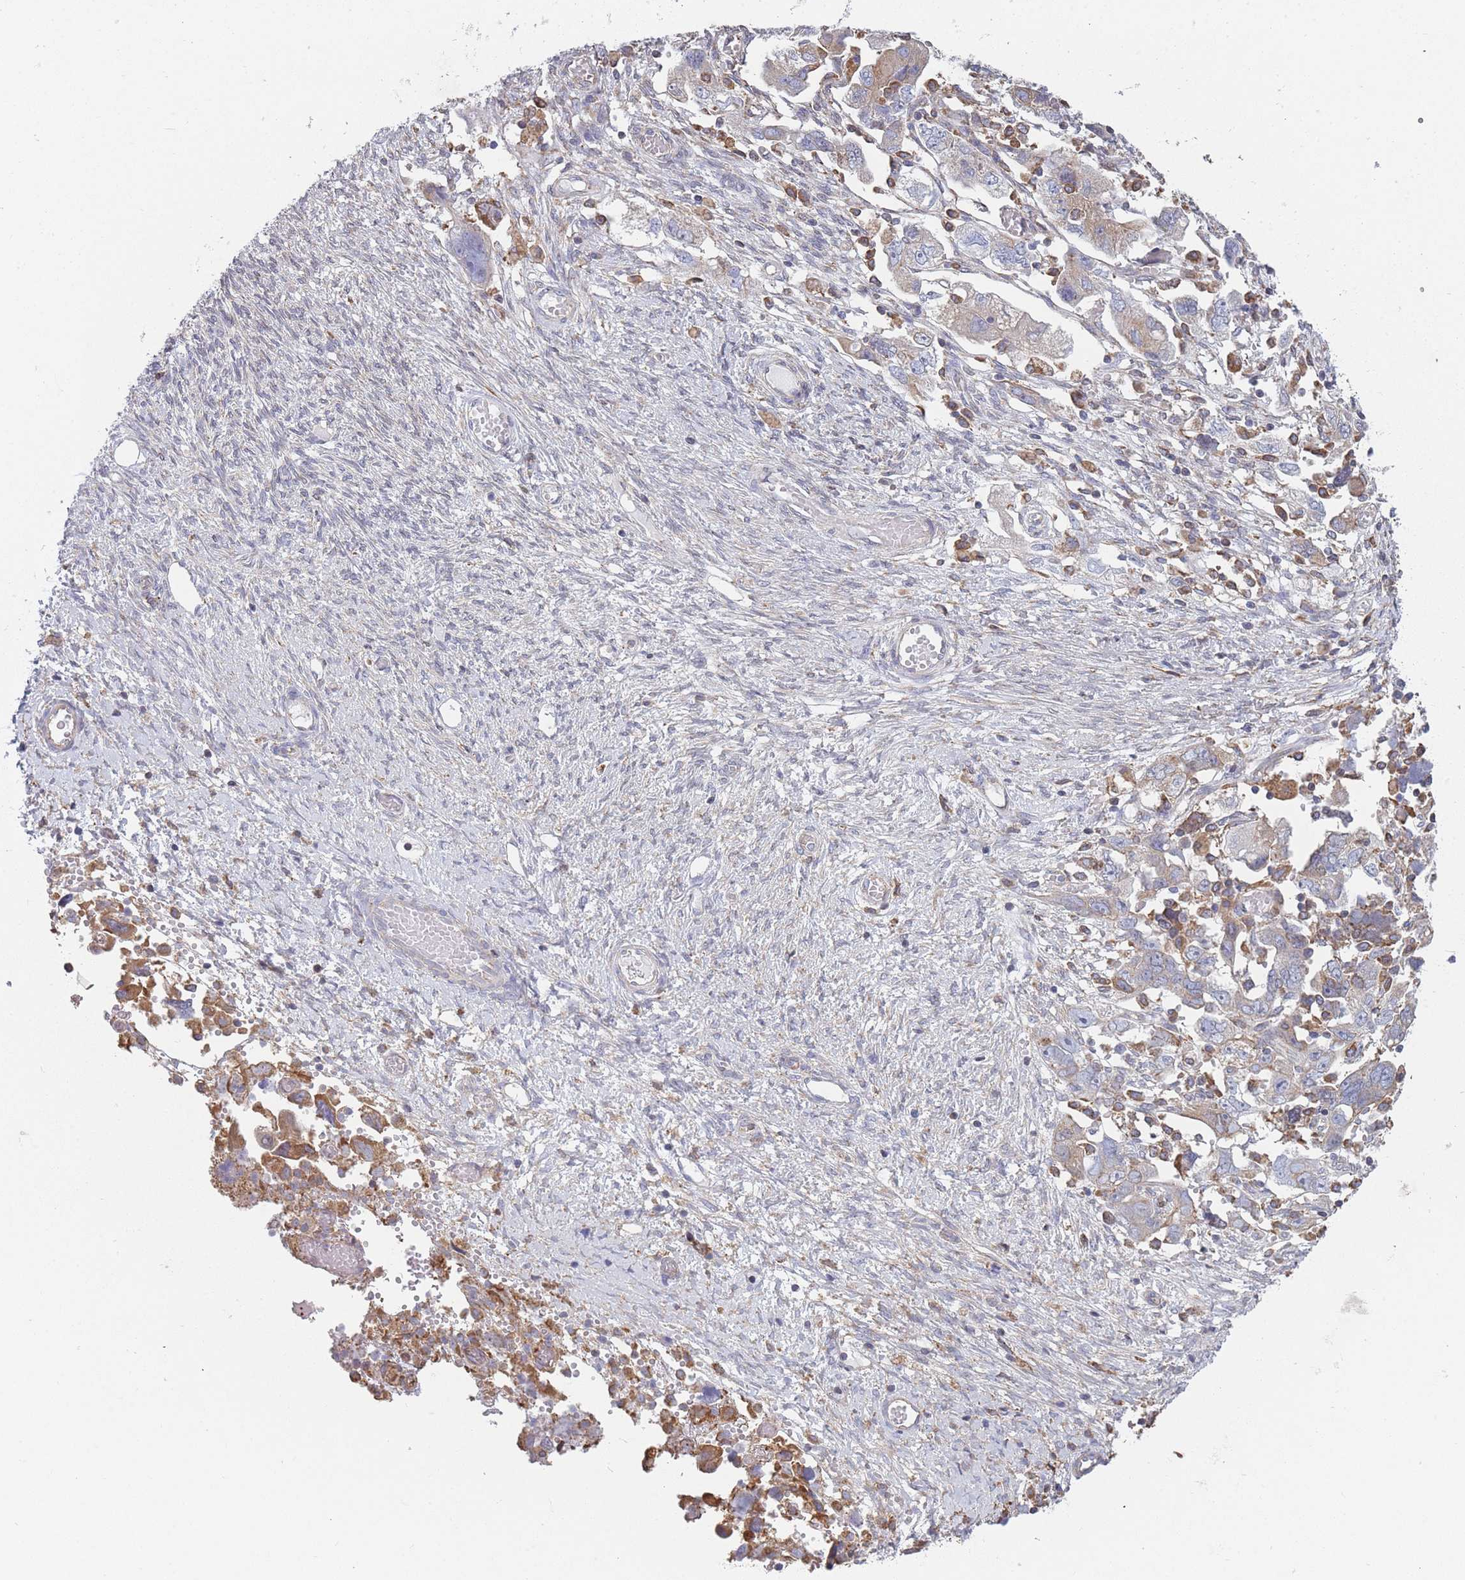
{"staining": {"intensity": "weak", "quantity": "<25%", "location": "cytoplasmic/membranous"}, "tissue": "ovarian cancer", "cell_type": "Tumor cells", "image_type": "cancer", "snomed": [{"axis": "morphology", "description": "Carcinoma, NOS"}, {"axis": "morphology", "description": "Cystadenocarcinoma, serous, NOS"}, {"axis": "topography", "description": "Ovary"}], "caption": "Ovarian cancer (serous cystadenocarcinoma) was stained to show a protein in brown. There is no significant expression in tumor cells.", "gene": "OR7C2", "patient": {"sex": "female", "age": 69}}